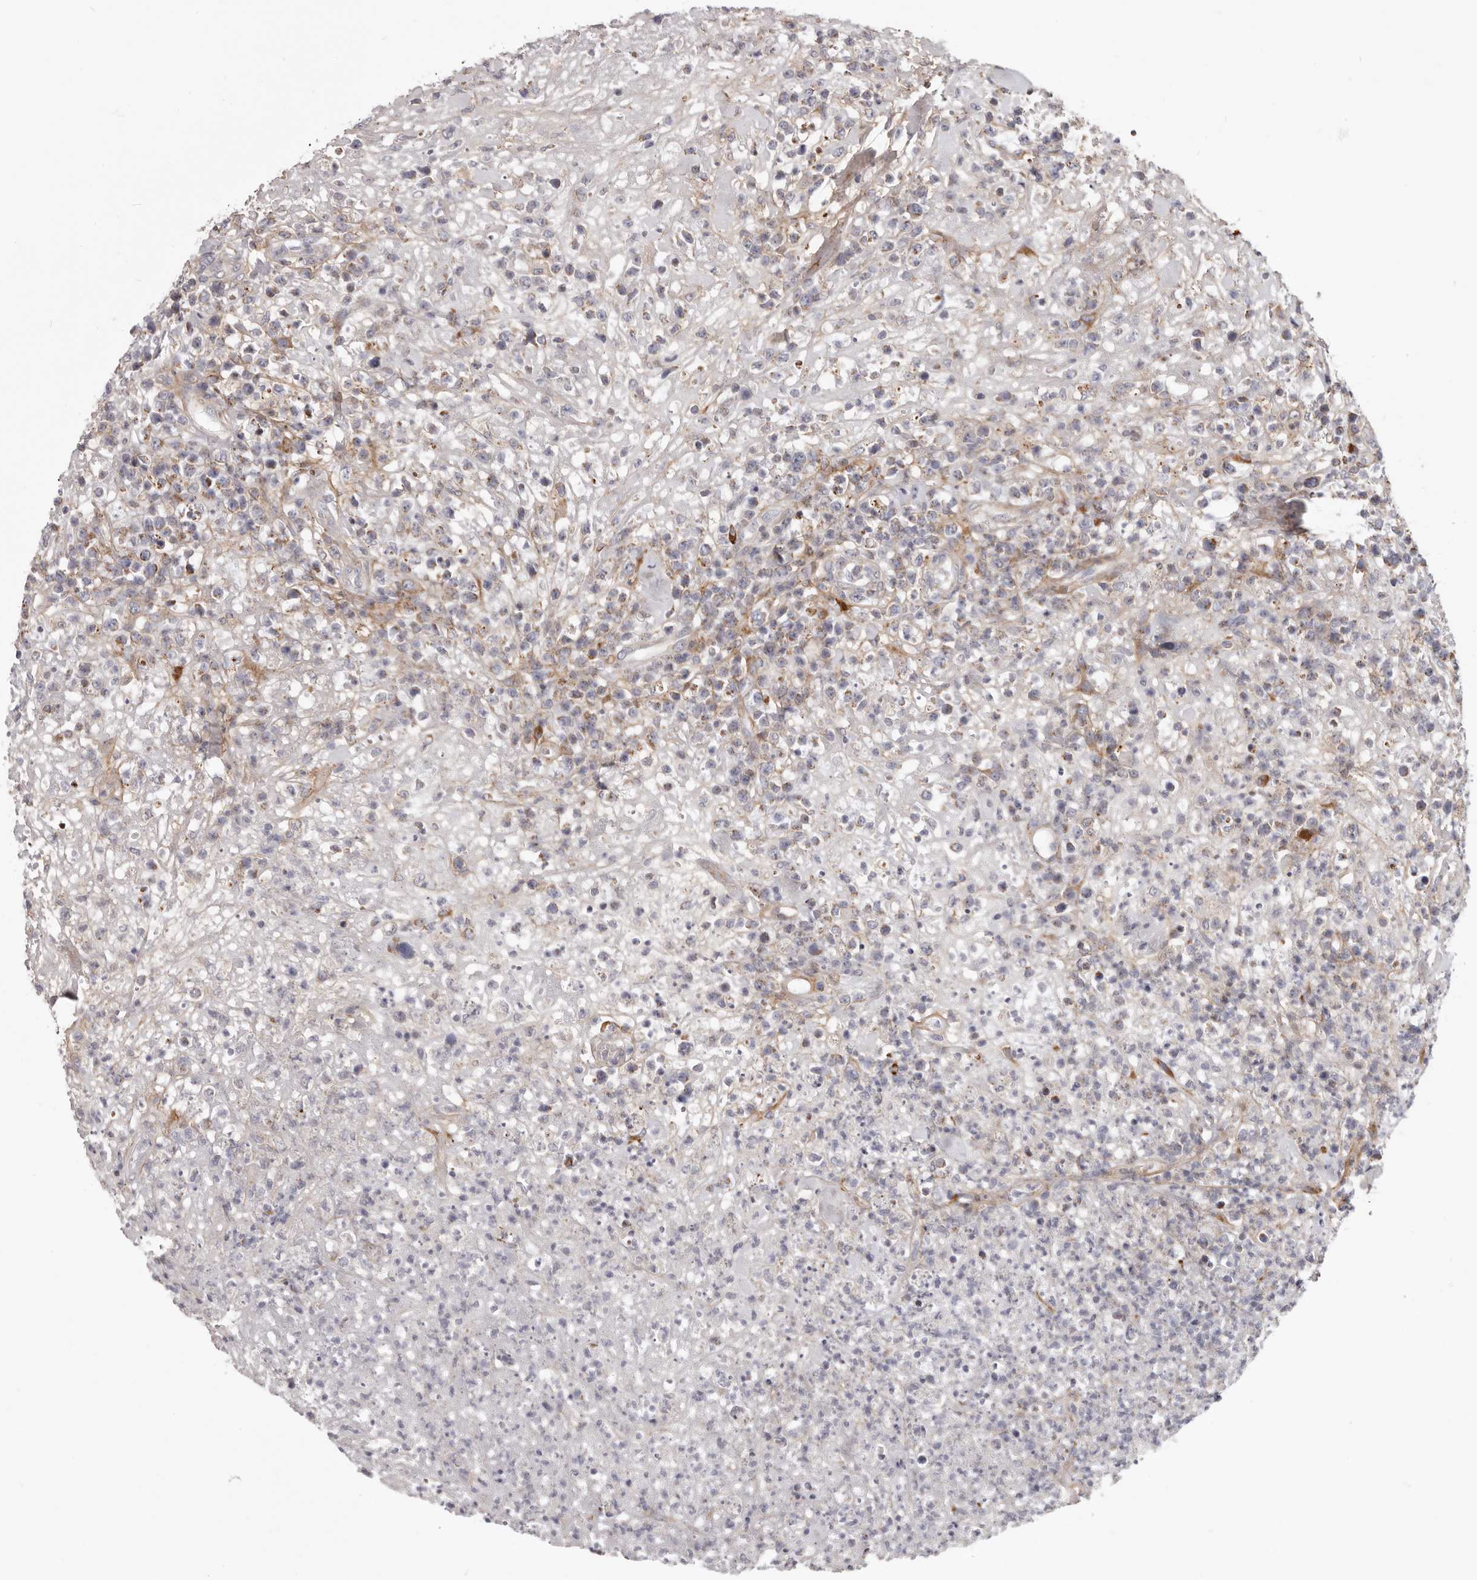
{"staining": {"intensity": "negative", "quantity": "none", "location": "none"}, "tissue": "lymphoma", "cell_type": "Tumor cells", "image_type": "cancer", "snomed": [{"axis": "morphology", "description": "Malignant lymphoma, non-Hodgkin's type, High grade"}, {"axis": "topography", "description": "Colon"}], "caption": "The photomicrograph reveals no staining of tumor cells in lymphoma. (DAB IHC visualized using brightfield microscopy, high magnification).", "gene": "MRPS10", "patient": {"sex": "female", "age": 53}}